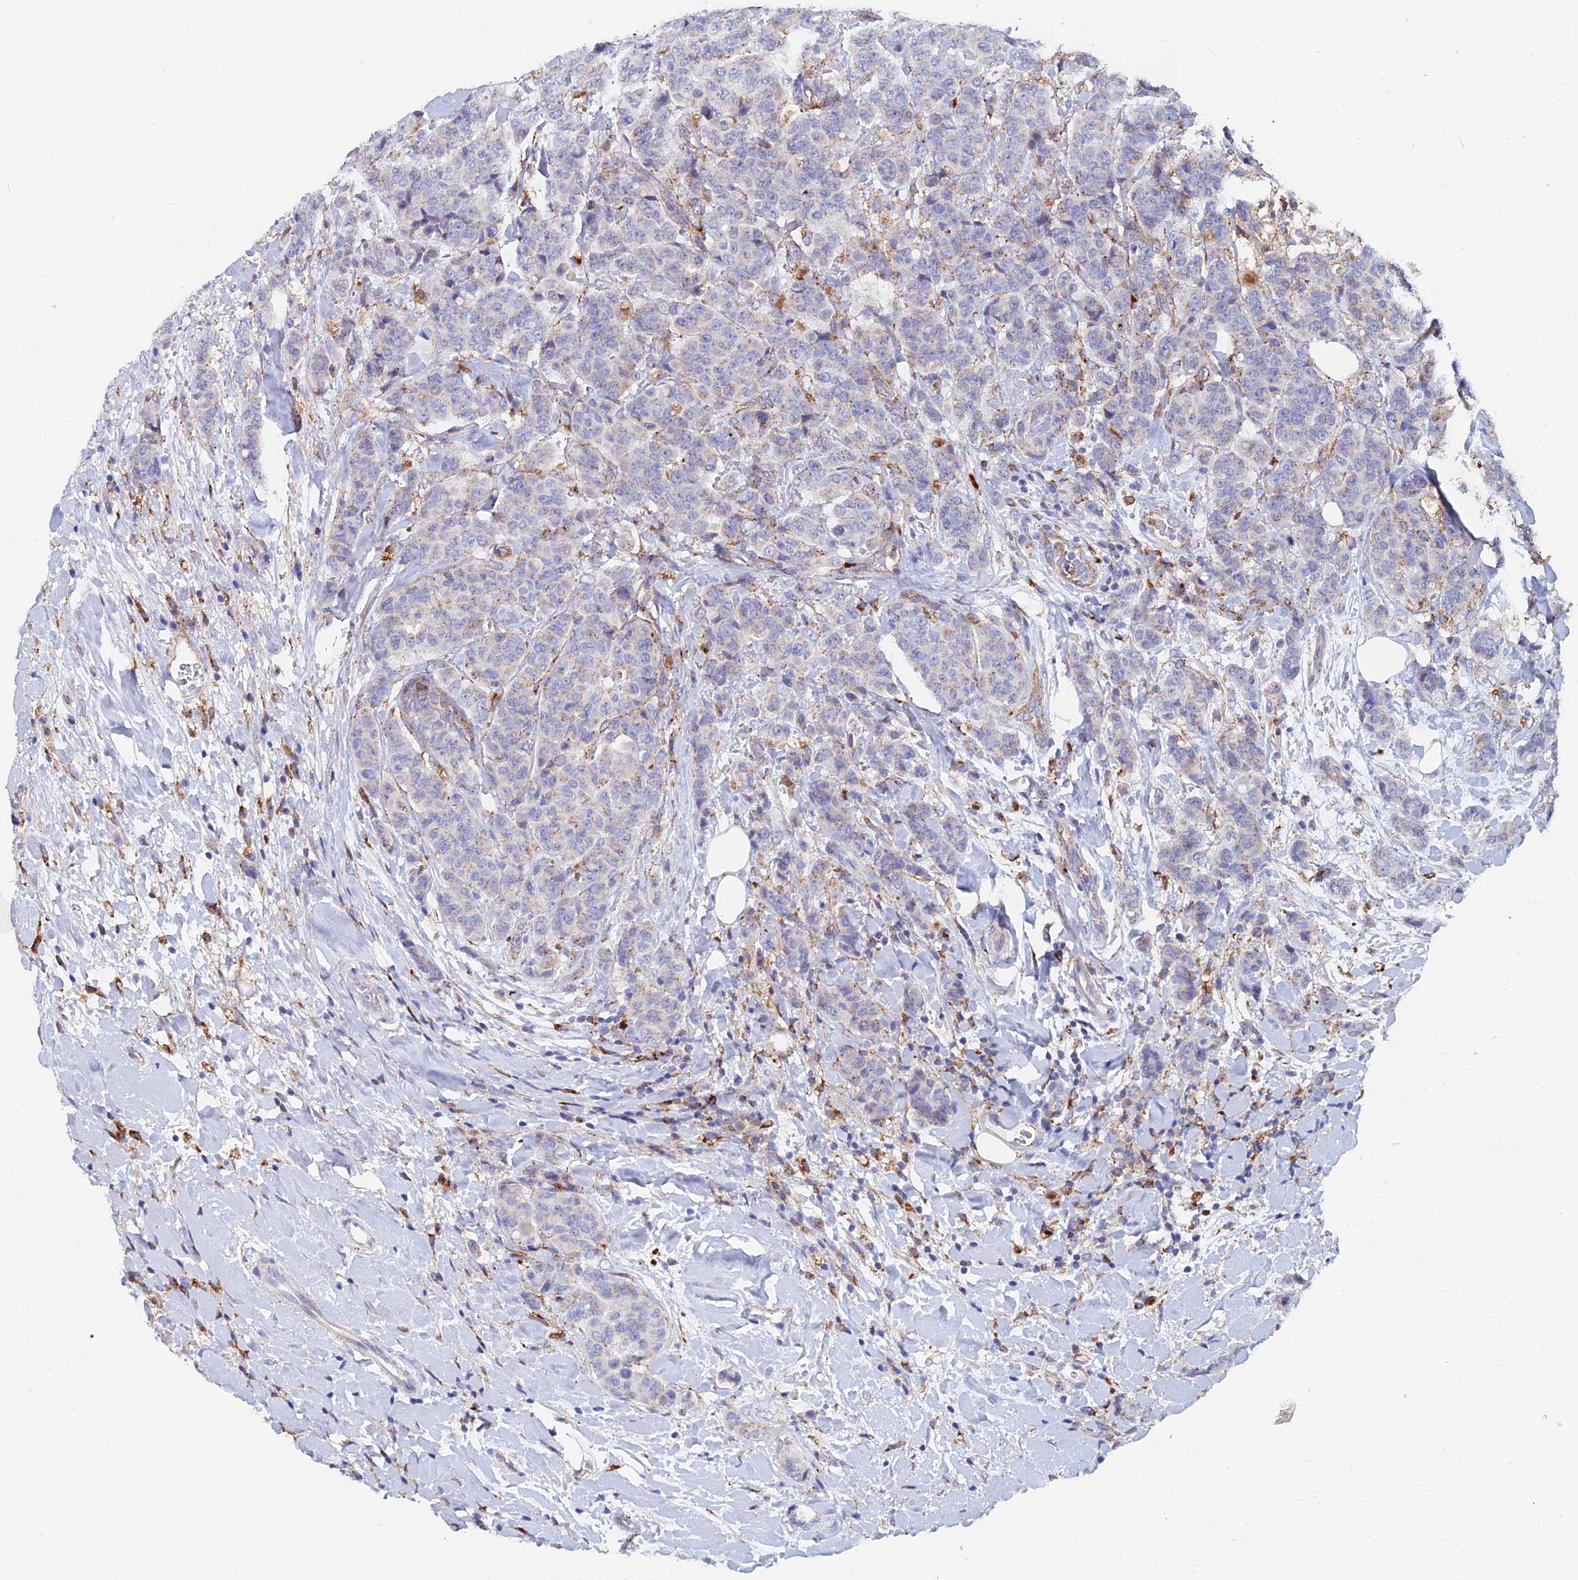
{"staining": {"intensity": "moderate", "quantity": "<25%", "location": "cytoplasmic/membranous"}, "tissue": "breast cancer", "cell_type": "Tumor cells", "image_type": "cancer", "snomed": [{"axis": "morphology", "description": "Duct carcinoma"}, {"axis": "topography", "description": "Breast"}], "caption": "The image demonstrates staining of breast cancer, revealing moderate cytoplasmic/membranous protein staining (brown color) within tumor cells. The protein of interest is stained brown, and the nuclei are stained in blue (DAB (3,3'-diaminobenzidine) IHC with brightfield microscopy, high magnification).", "gene": "SPNS1", "patient": {"sex": "female", "age": 40}}